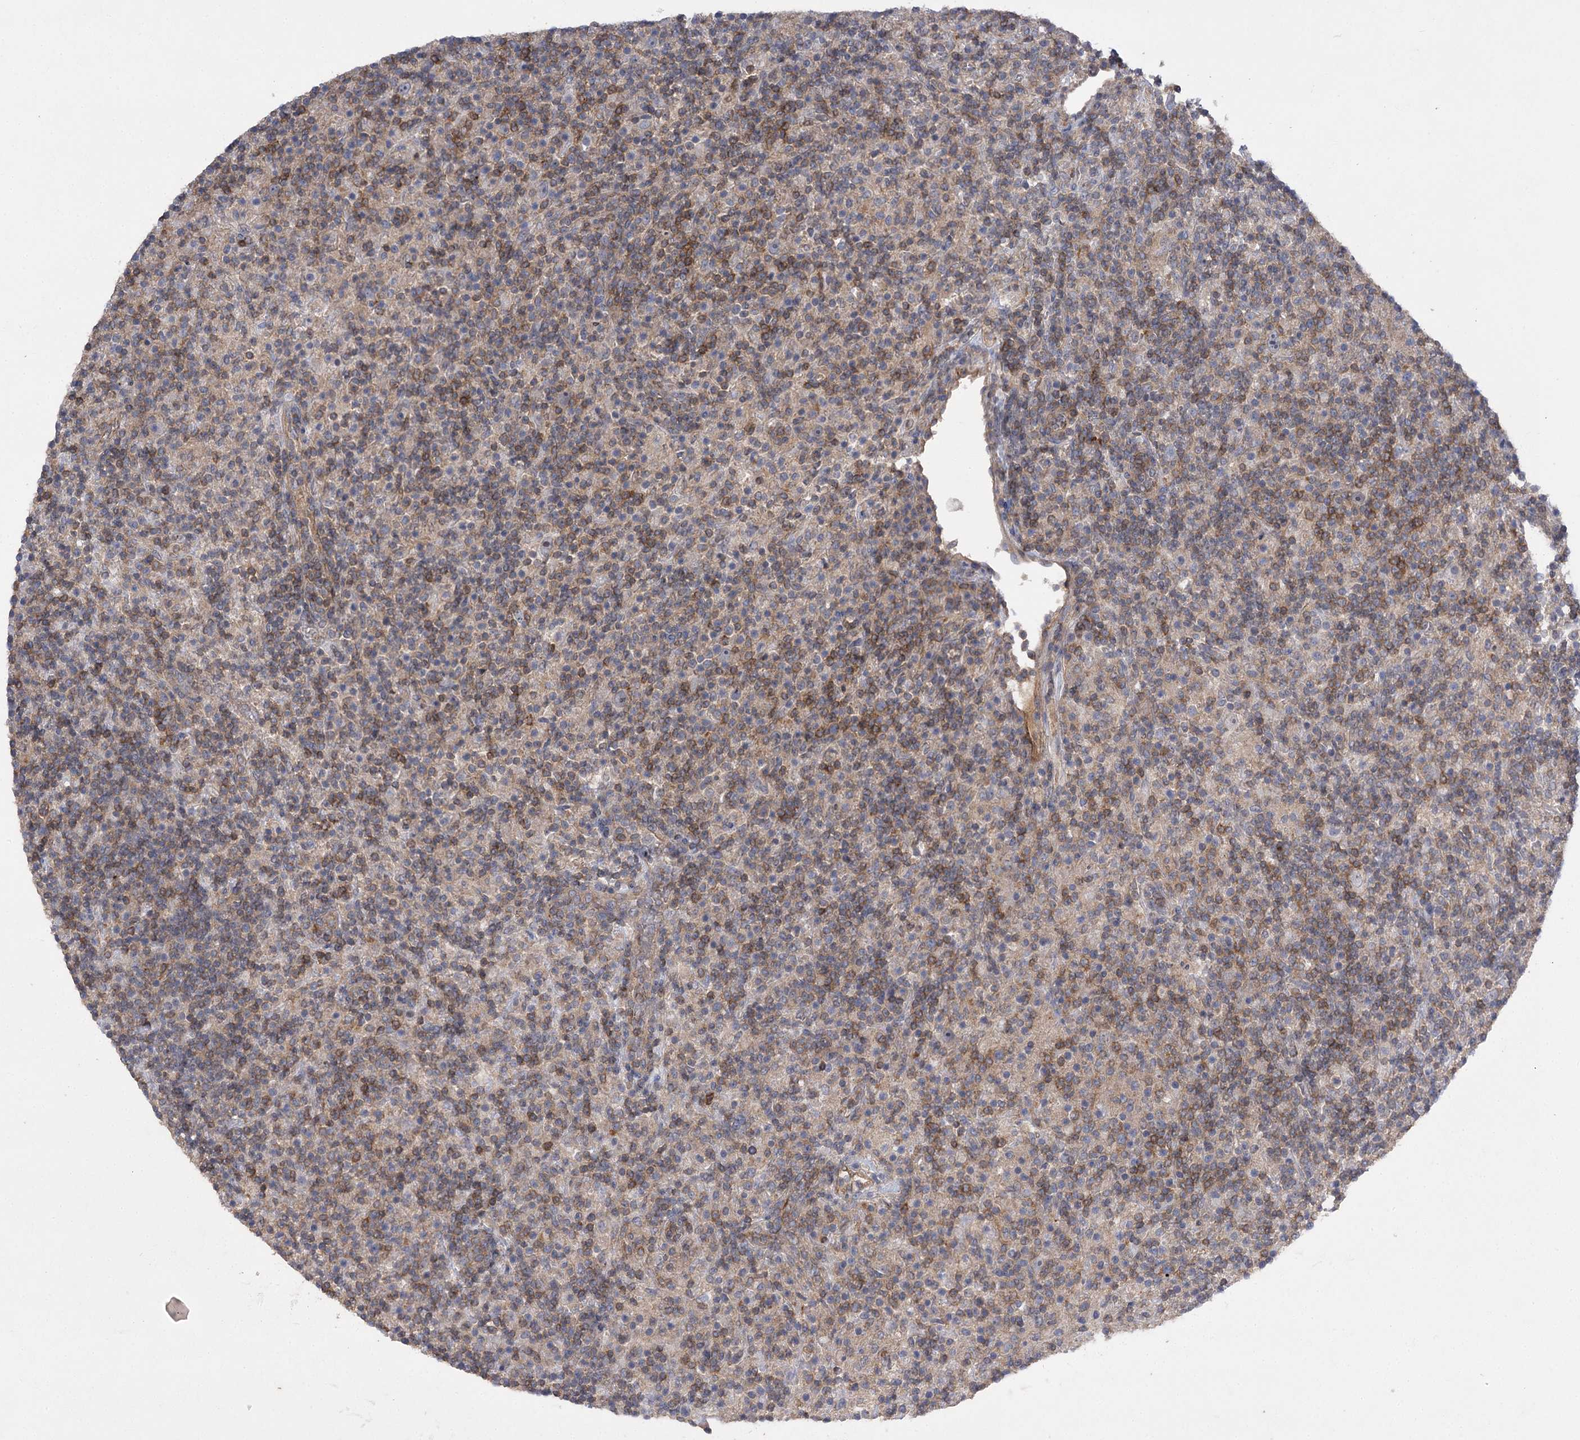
{"staining": {"intensity": "negative", "quantity": "none", "location": "none"}, "tissue": "lymphoma", "cell_type": "Tumor cells", "image_type": "cancer", "snomed": [{"axis": "morphology", "description": "Hodgkin's disease, NOS"}, {"axis": "topography", "description": "Lymph node"}], "caption": "A histopathology image of Hodgkin's disease stained for a protein displays no brown staining in tumor cells. (Immunohistochemistry (ihc), brightfield microscopy, high magnification).", "gene": "BCR", "patient": {"sex": "male", "age": 70}}